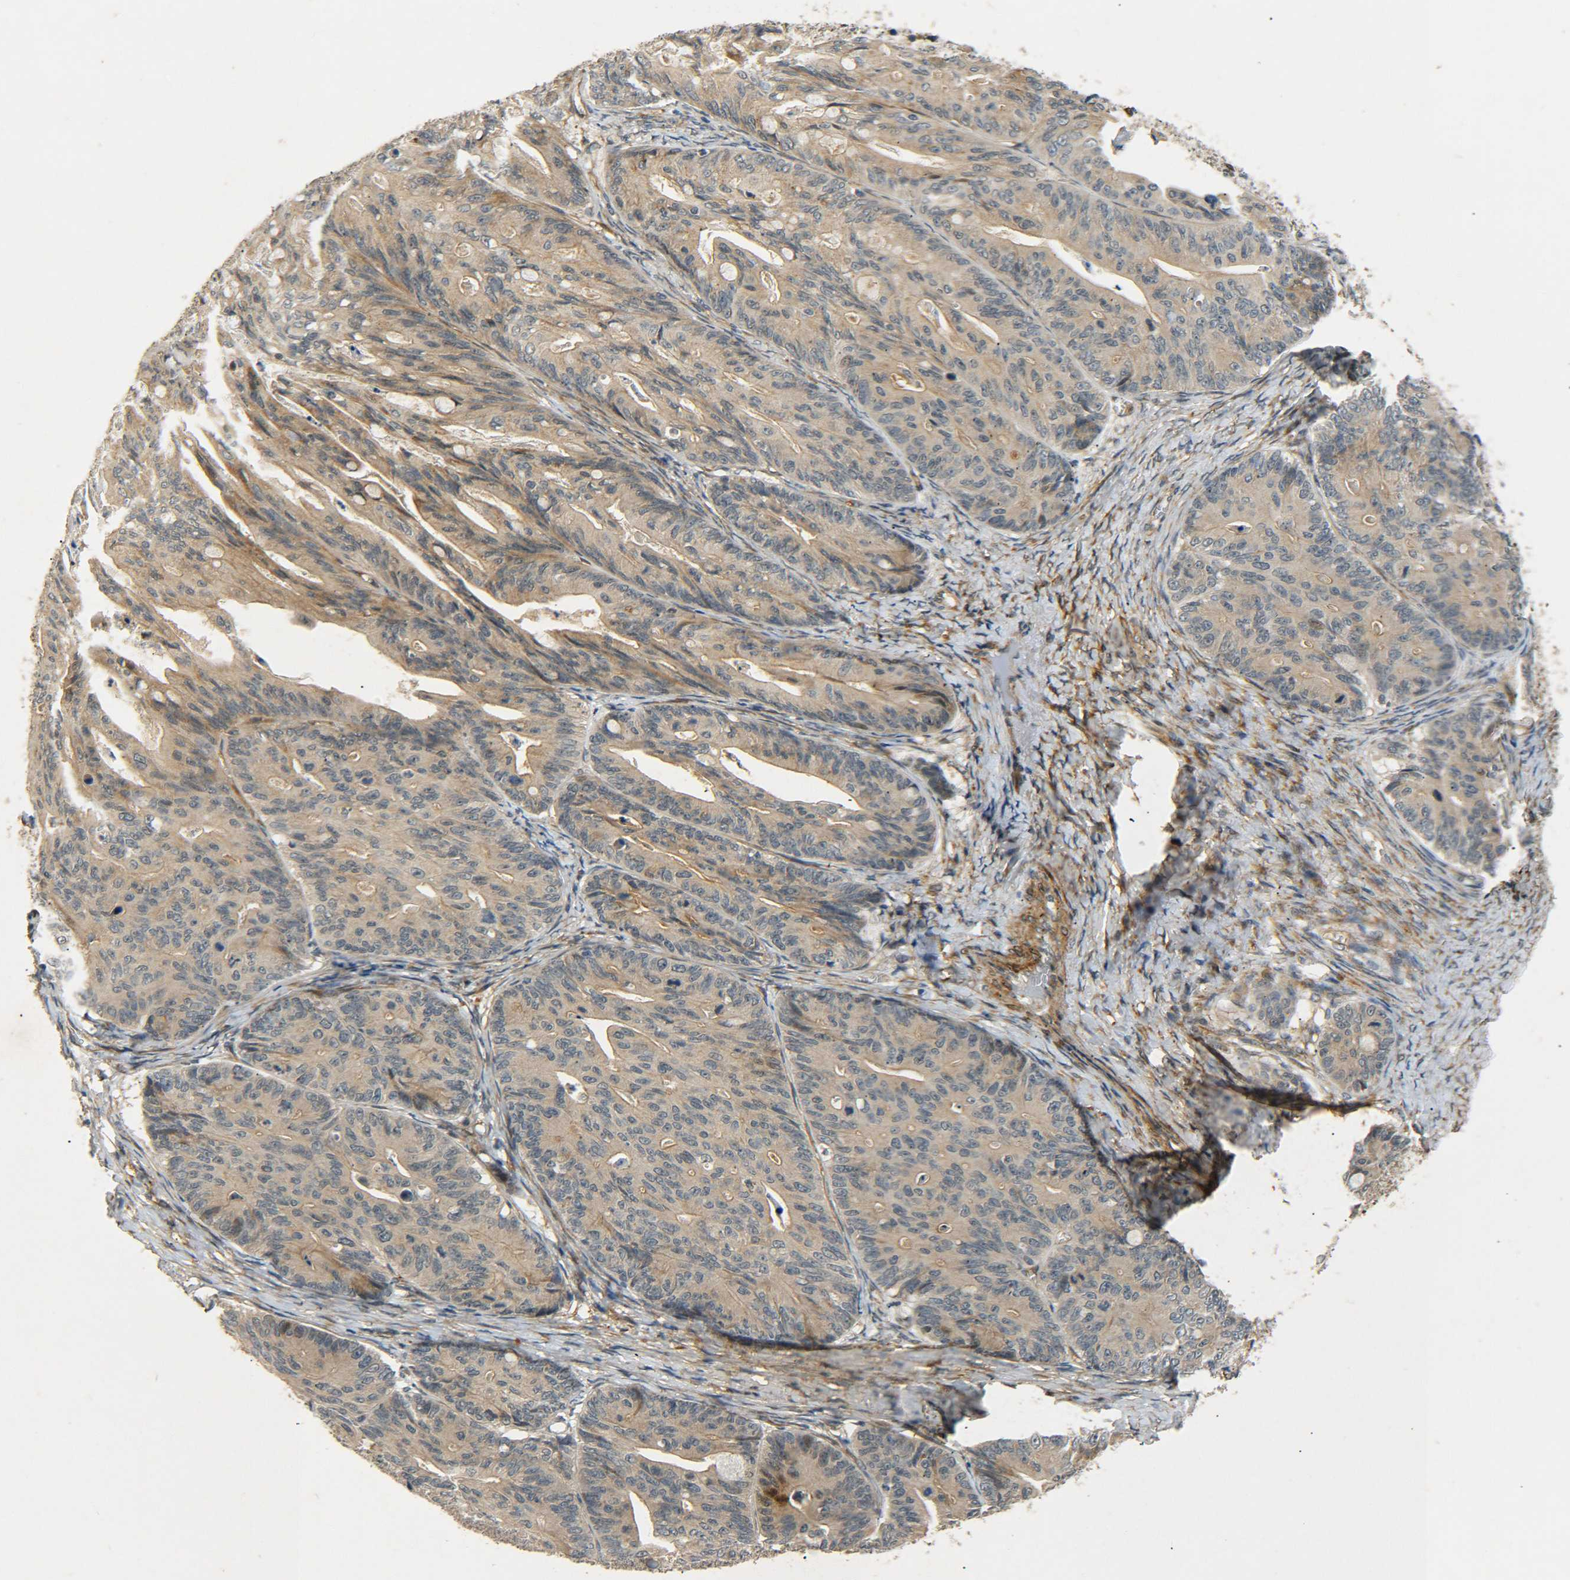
{"staining": {"intensity": "moderate", "quantity": ">75%", "location": "cytoplasmic/membranous"}, "tissue": "ovarian cancer", "cell_type": "Tumor cells", "image_type": "cancer", "snomed": [{"axis": "morphology", "description": "Cystadenocarcinoma, mucinous, NOS"}, {"axis": "topography", "description": "Ovary"}], "caption": "This is a histology image of immunohistochemistry staining of mucinous cystadenocarcinoma (ovarian), which shows moderate expression in the cytoplasmic/membranous of tumor cells.", "gene": "MEIS1", "patient": {"sex": "female", "age": 37}}